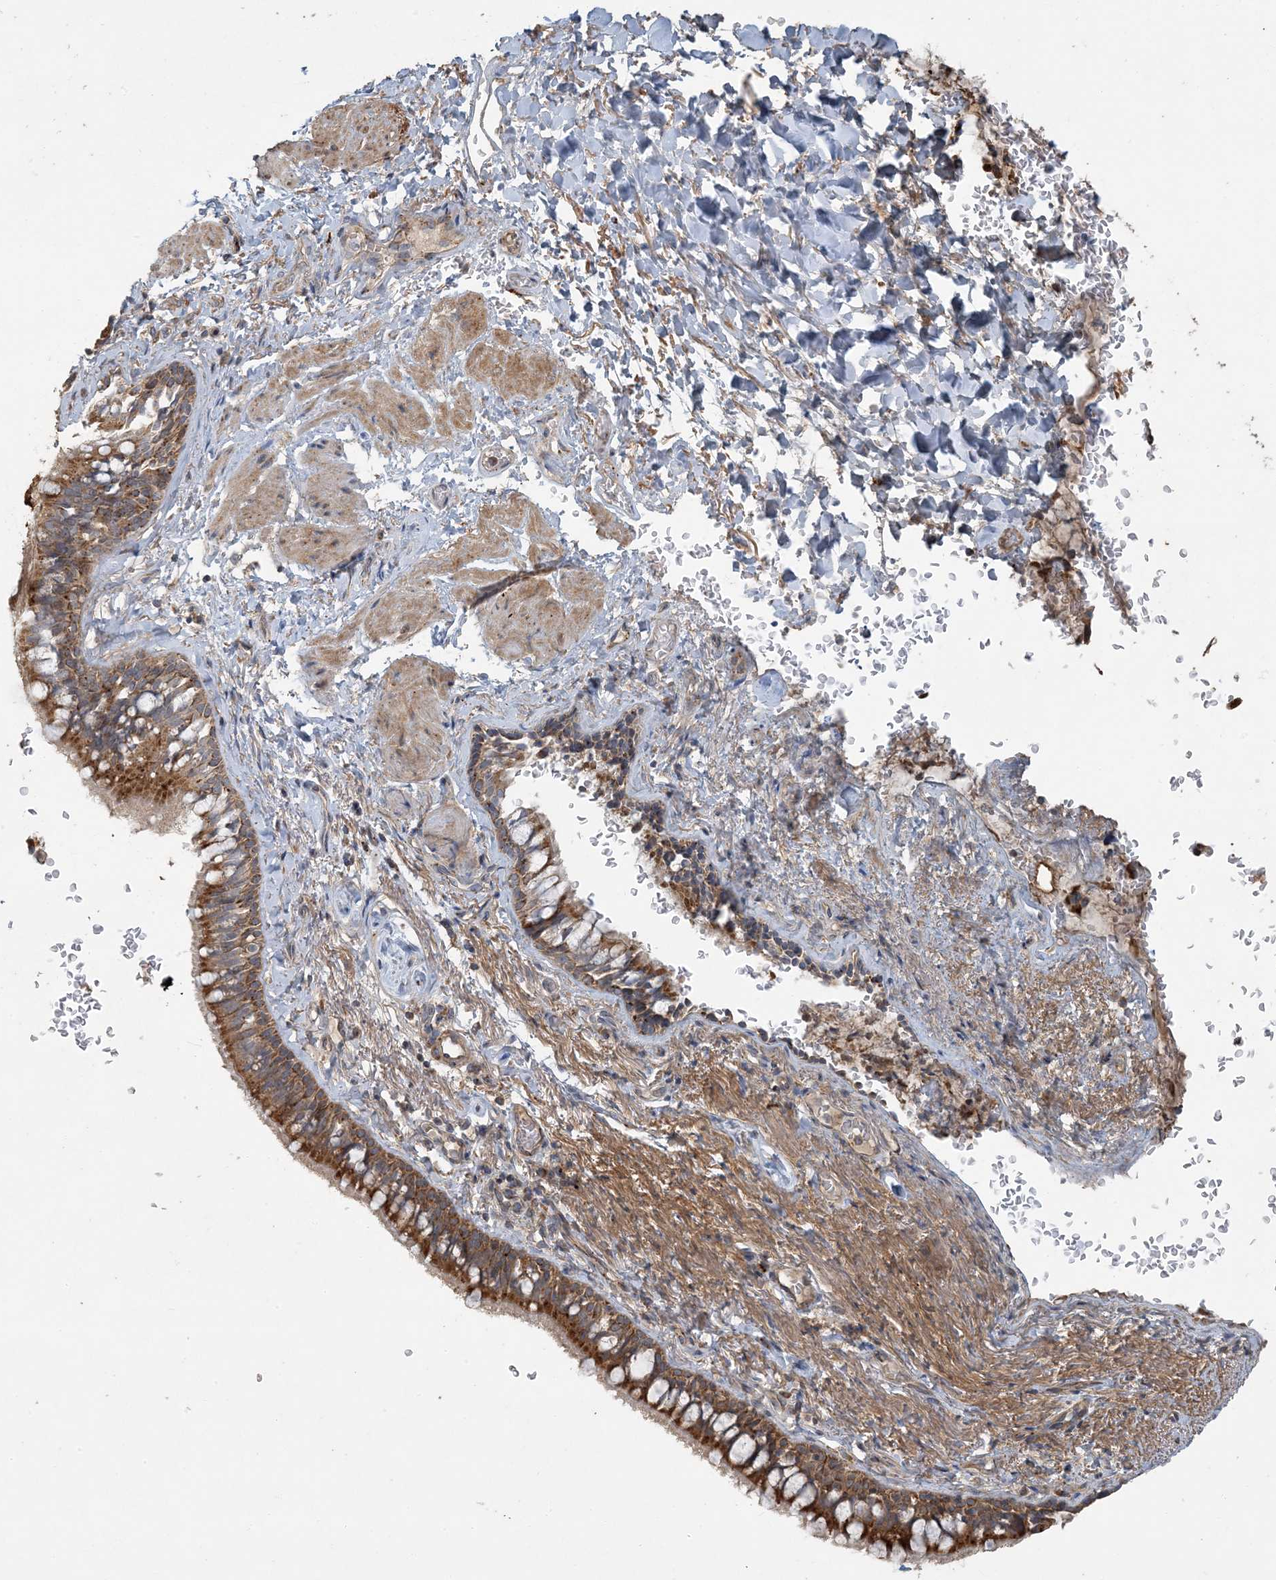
{"staining": {"intensity": "strong", "quantity": "25%-75%", "location": "cytoplasmic/membranous"}, "tissue": "bronchus", "cell_type": "Respiratory epithelial cells", "image_type": "normal", "snomed": [{"axis": "morphology", "description": "Normal tissue, NOS"}, {"axis": "topography", "description": "Cartilage tissue"}, {"axis": "topography", "description": "Bronchus"}], "caption": "The immunohistochemical stain shows strong cytoplasmic/membranous staining in respiratory epithelial cells of unremarkable bronchus.", "gene": "LTN1", "patient": {"sex": "female", "age": 36}}